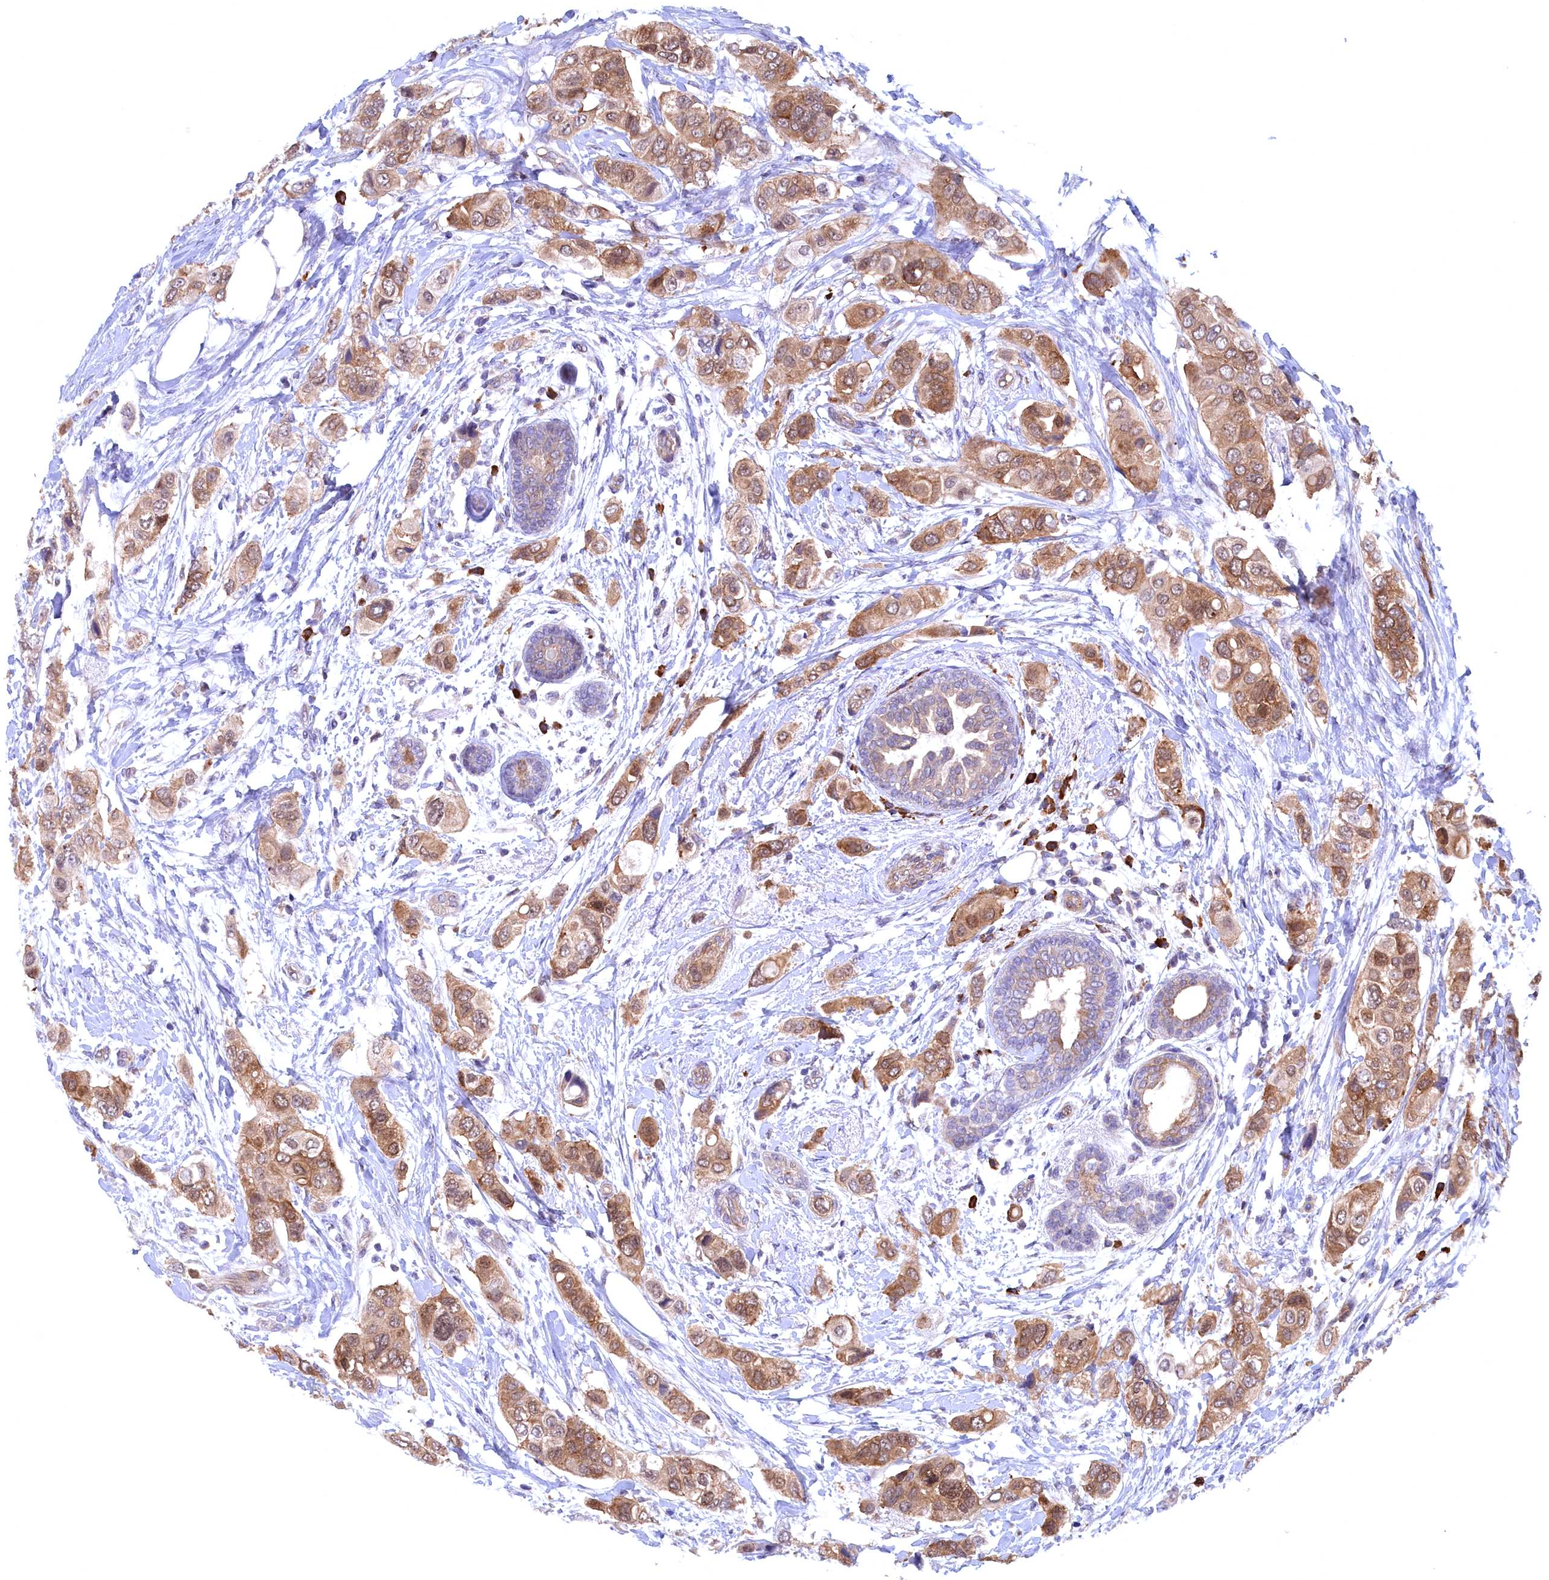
{"staining": {"intensity": "moderate", "quantity": ">75%", "location": "cytoplasmic/membranous"}, "tissue": "breast cancer", "cell_type": "Tumor cells", "image_type": "cancer", "snomed": [{"axis": "morphology", "description": "Lobular carcinoma"}, {"axis": "topography", "description": "Breast"}], "caption": "Immunohistochemical staining of lobular carcinoma (breast) exhibits medium levels of moderate cytoplasmic/membranous protein positivity in about >75% of tumor cells.", "gene": "JPT2", "patient": {"sex": "female", "age": 51}}